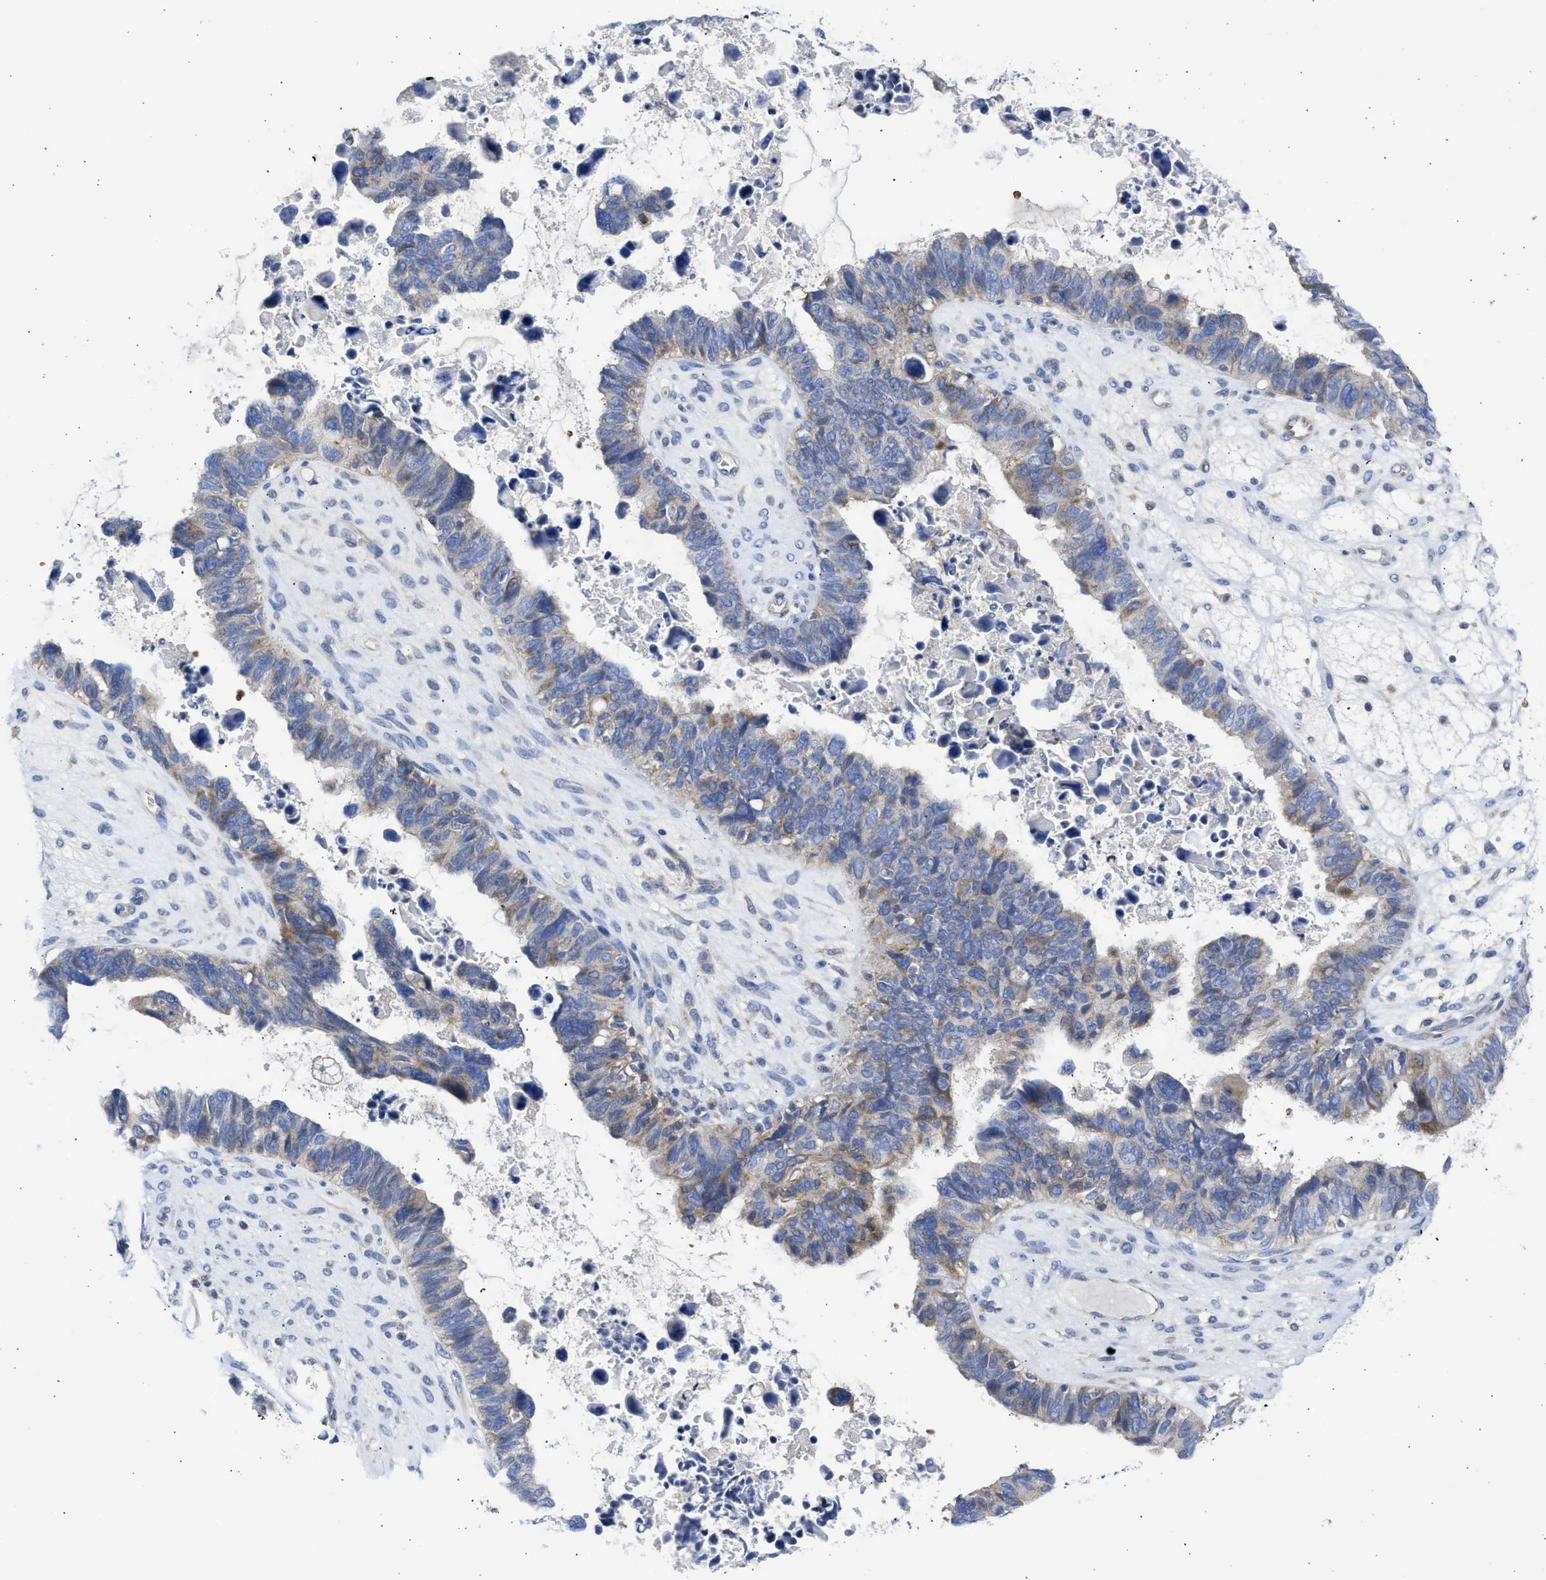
{"staining": {"intensity": "weak", "quantity": "25%-75%", "location": "cytoplasmic/membranous"}, "tissue": "ovarian cancer", "cell_type": "Tumor cells", "image_type": "cancer", "snomed": [{"axis": "morphology", "description": "Cystadenocarcinoma, serous, NOS"}, {"axis": "topography", "description": "Ovary"}], "caption": "Protein staining reveals weak cytoplasmic/membranous staining in about 25%-75% of tumor cells in ovarian cancer (serous cystadenocarcinoma).", "gene": "BTG3", "patient": {"sex": "female", "age": 79}}